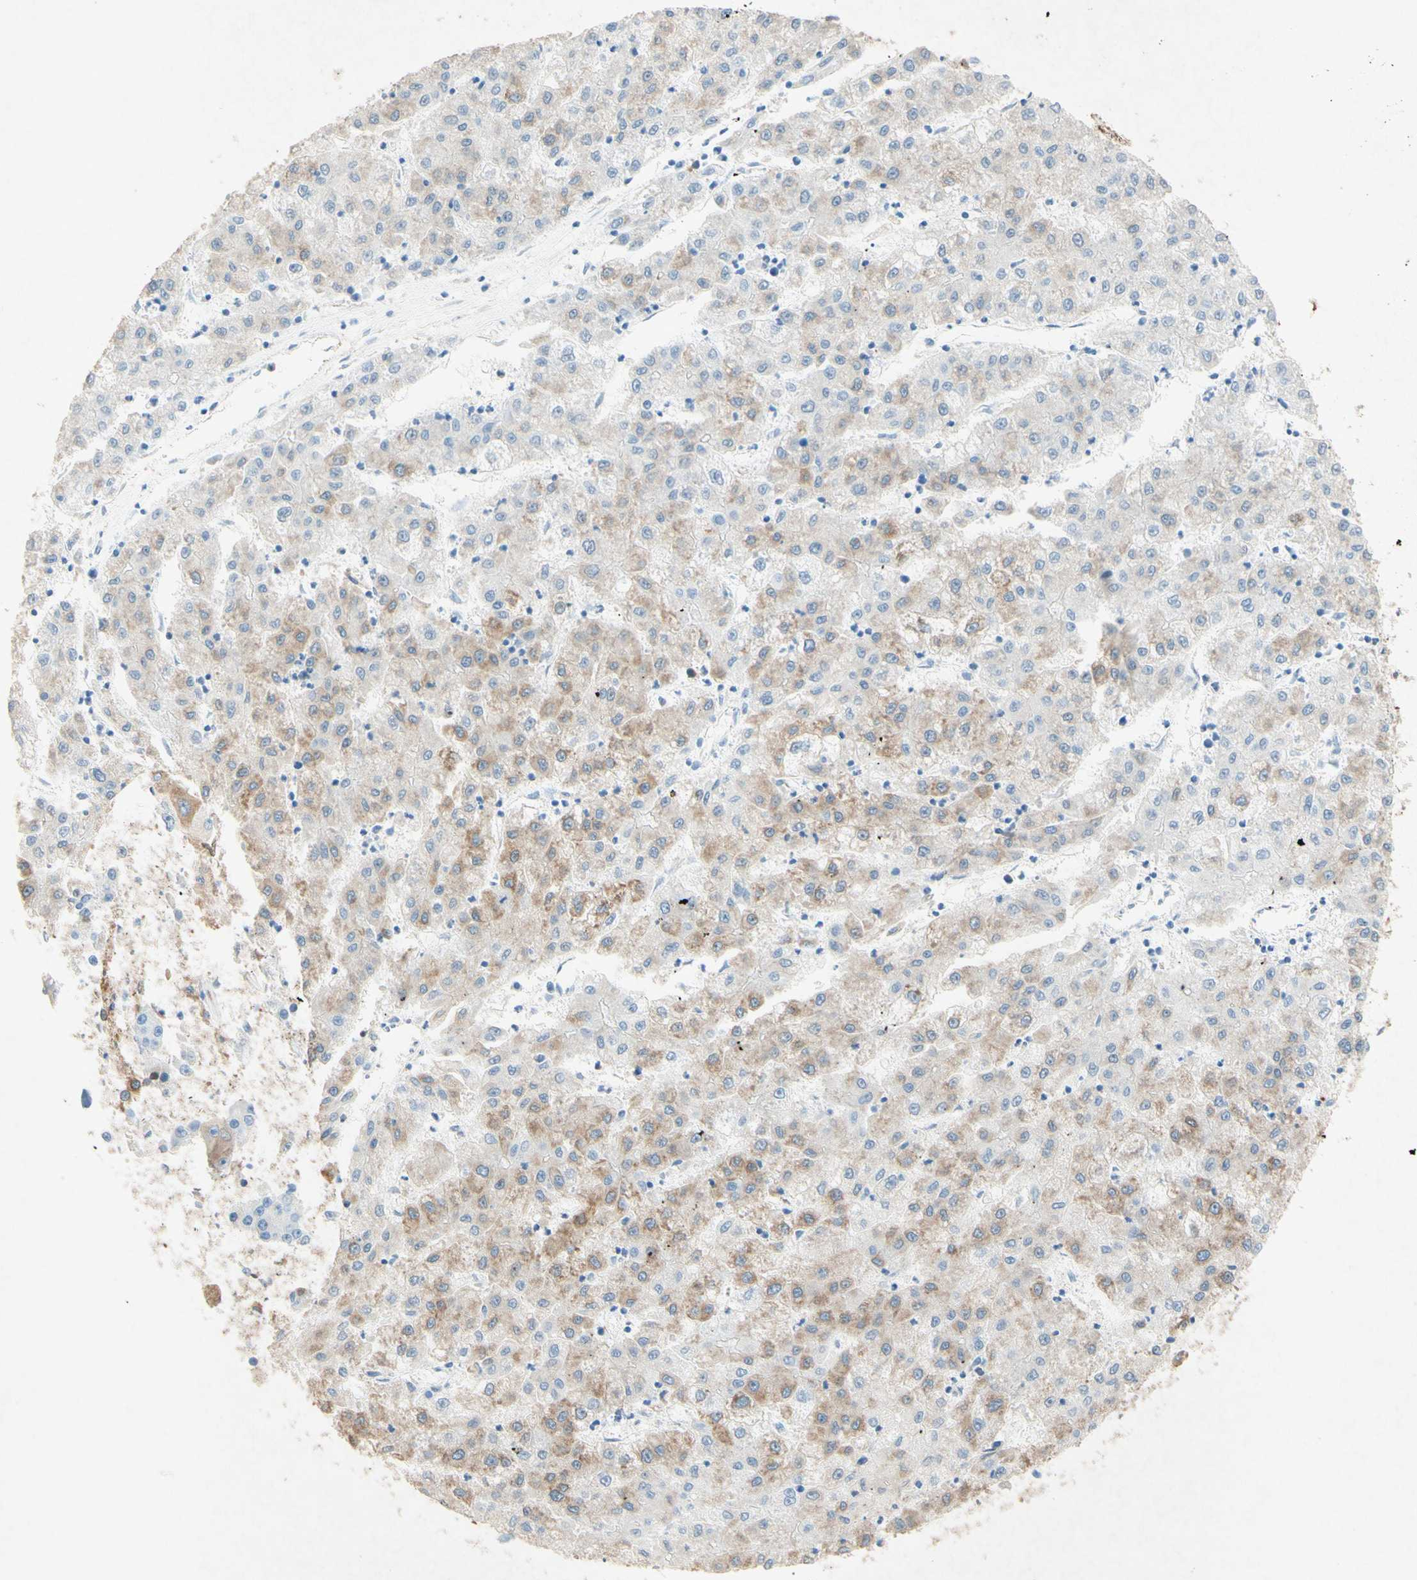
{"staining": {"intensity": "moderate", "quantity": "25%-75%", "location": "cytoplasmic/membranous"}, "tissue": "liver cancer", "cell_type": "Tumor cells", "image_type": "cancer", "snomed": [{"axis": "morphology", "description": "Carcinoma, Hepatocellular, NOS"}, {"axis": "topography", "description": "Liver"}], "caption": "Protein staining of liver cancer (hepatocellular carcinoma) tissue reveals moderate cytoplasmic/membranous positivity in about 25%-75% of tumor cells.", "gene": "PABPC1", "patient": {"sex": "male", "age": 72}}